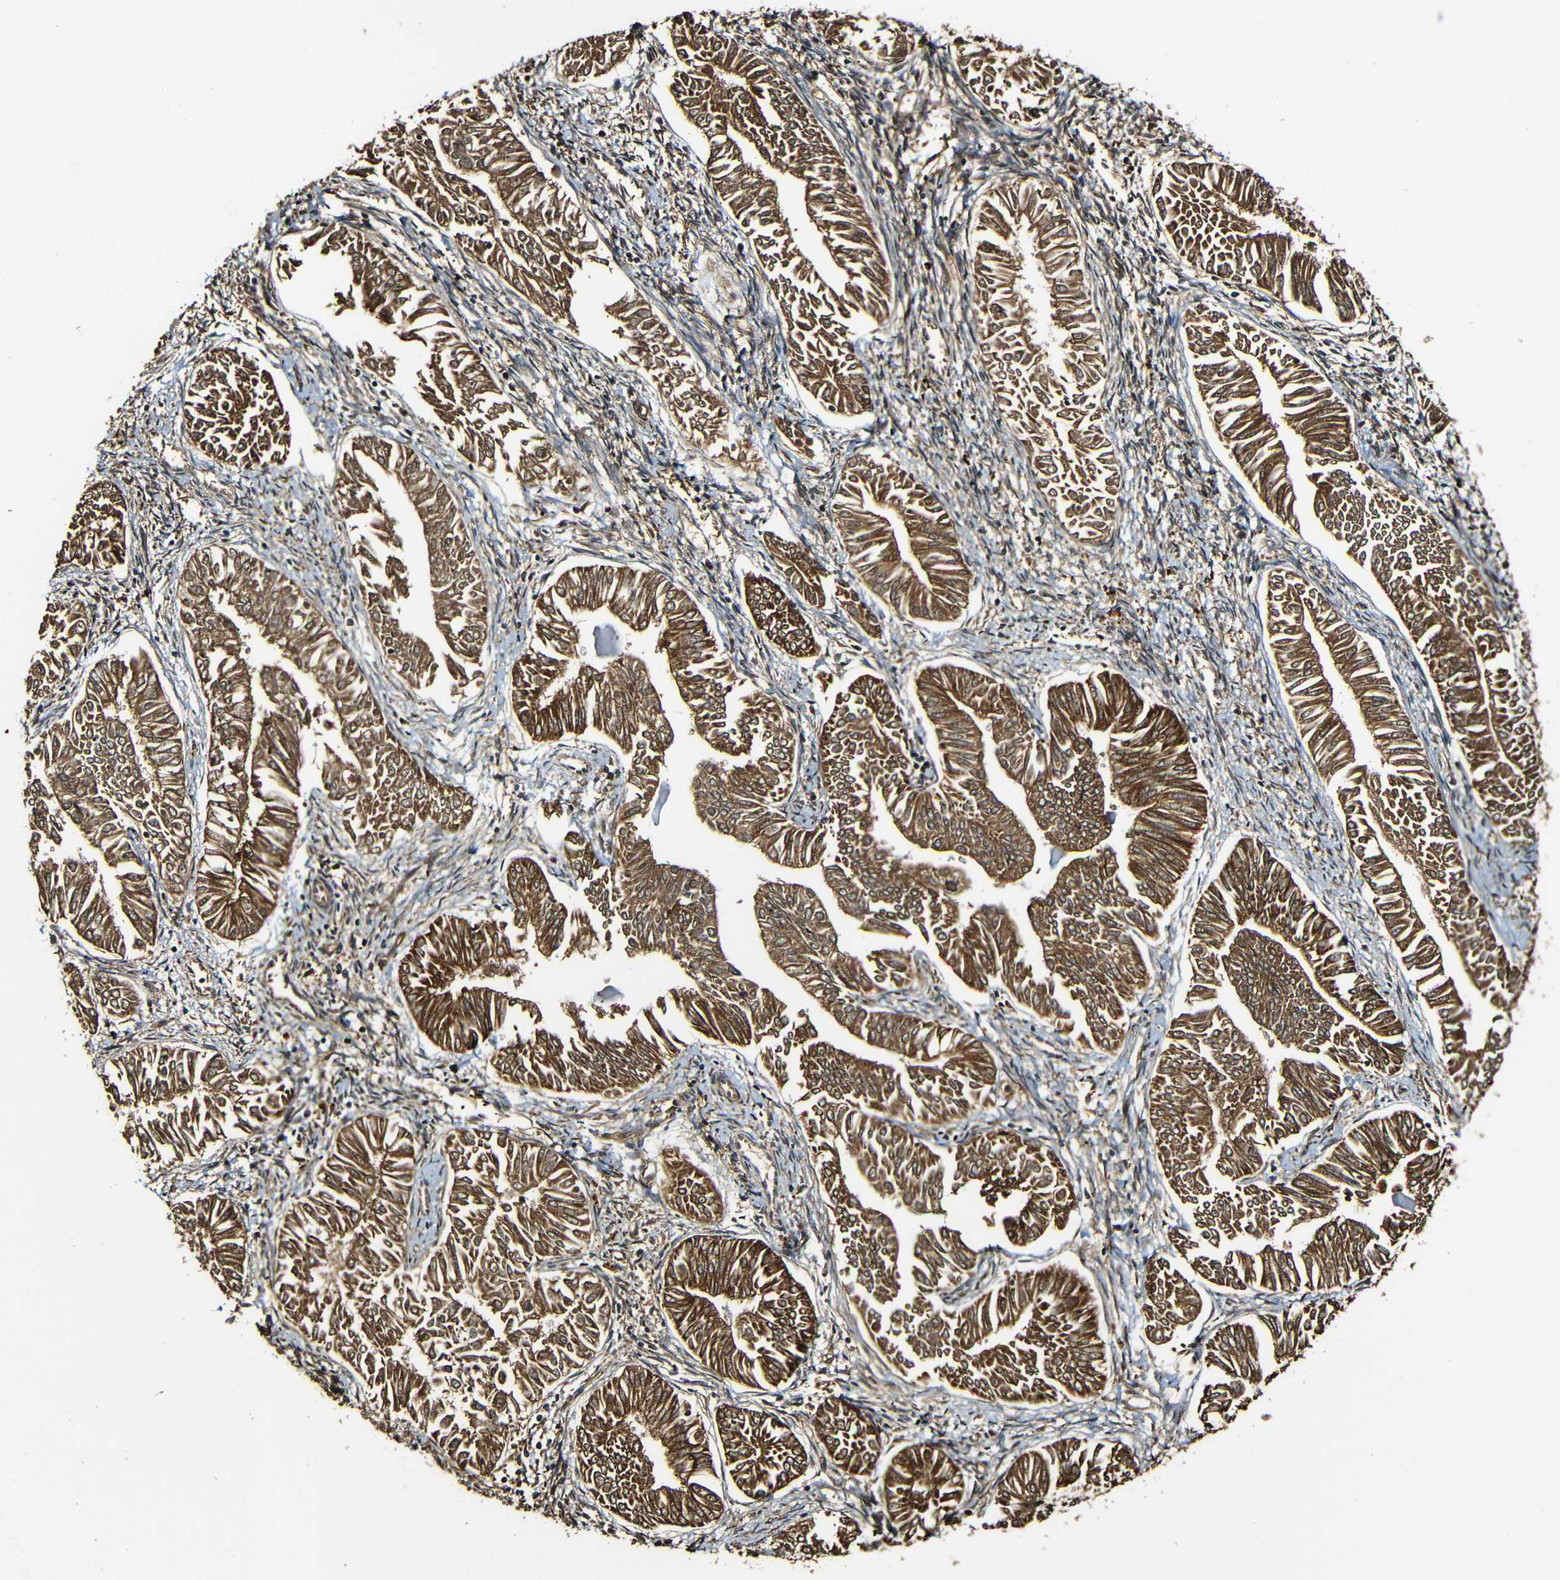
{"staining": {"intensity": "moderate", "quantity": ">75%", "location": "cytoplasmic/membranous"}, "tissue": "endometrial cancer", "cell_type": "Tumor cells", "image_type": "cancer", "snomed": [{"axis": "morphology", "description": "Adenocarcinoma, NOS"}, {"axis": "topography", "description": "Endometrium"}], "caption": "Human endometrial cancer (adenocarcinoma) stained with a protein marker demonstrates moderate staining in tumor cells.", "gene": "CASP8", "patient": {"sex": "female", "age": 53}}